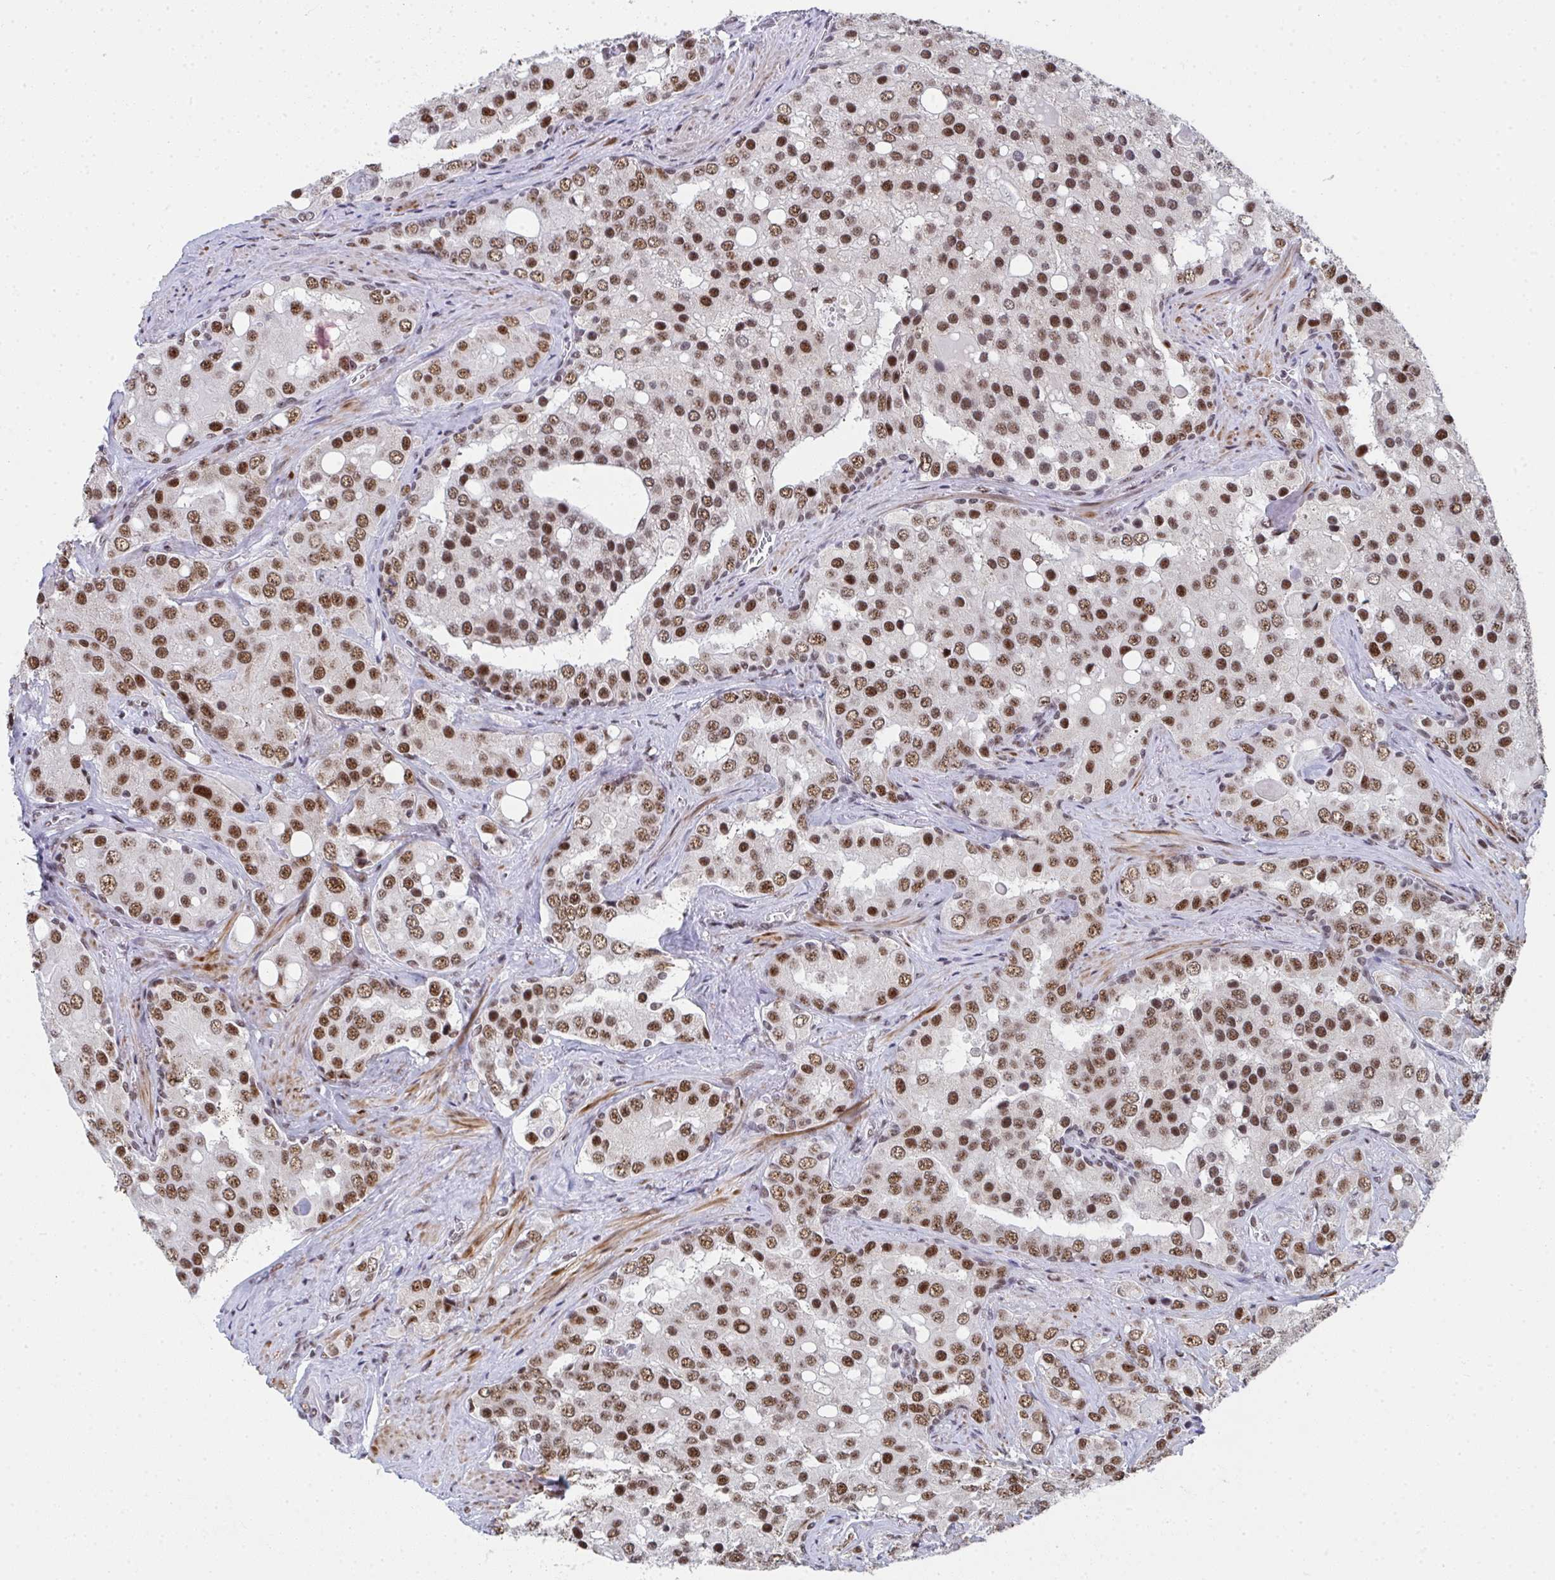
{"staining": {"intensity": "moderate", "quantity": ">75%", "location": "nuclear"}, "tissue": "prostate cancer", "cell_type": "Tumor cells", "image_type": "cancer", "snomed": [{"axis": "morphology", "description": "Adenocarcinoma, High grade"}, {"axis": "topography", "description": "Prostate"}], "caption": "Immunohistochemical staining of prostate high-grade adenocarcinoma displays medium levels of moderate nuclear expression in about >75% of tumor cells.", "gene": "SNRNP70", "patient": {"sex": "male", "age": 67}}